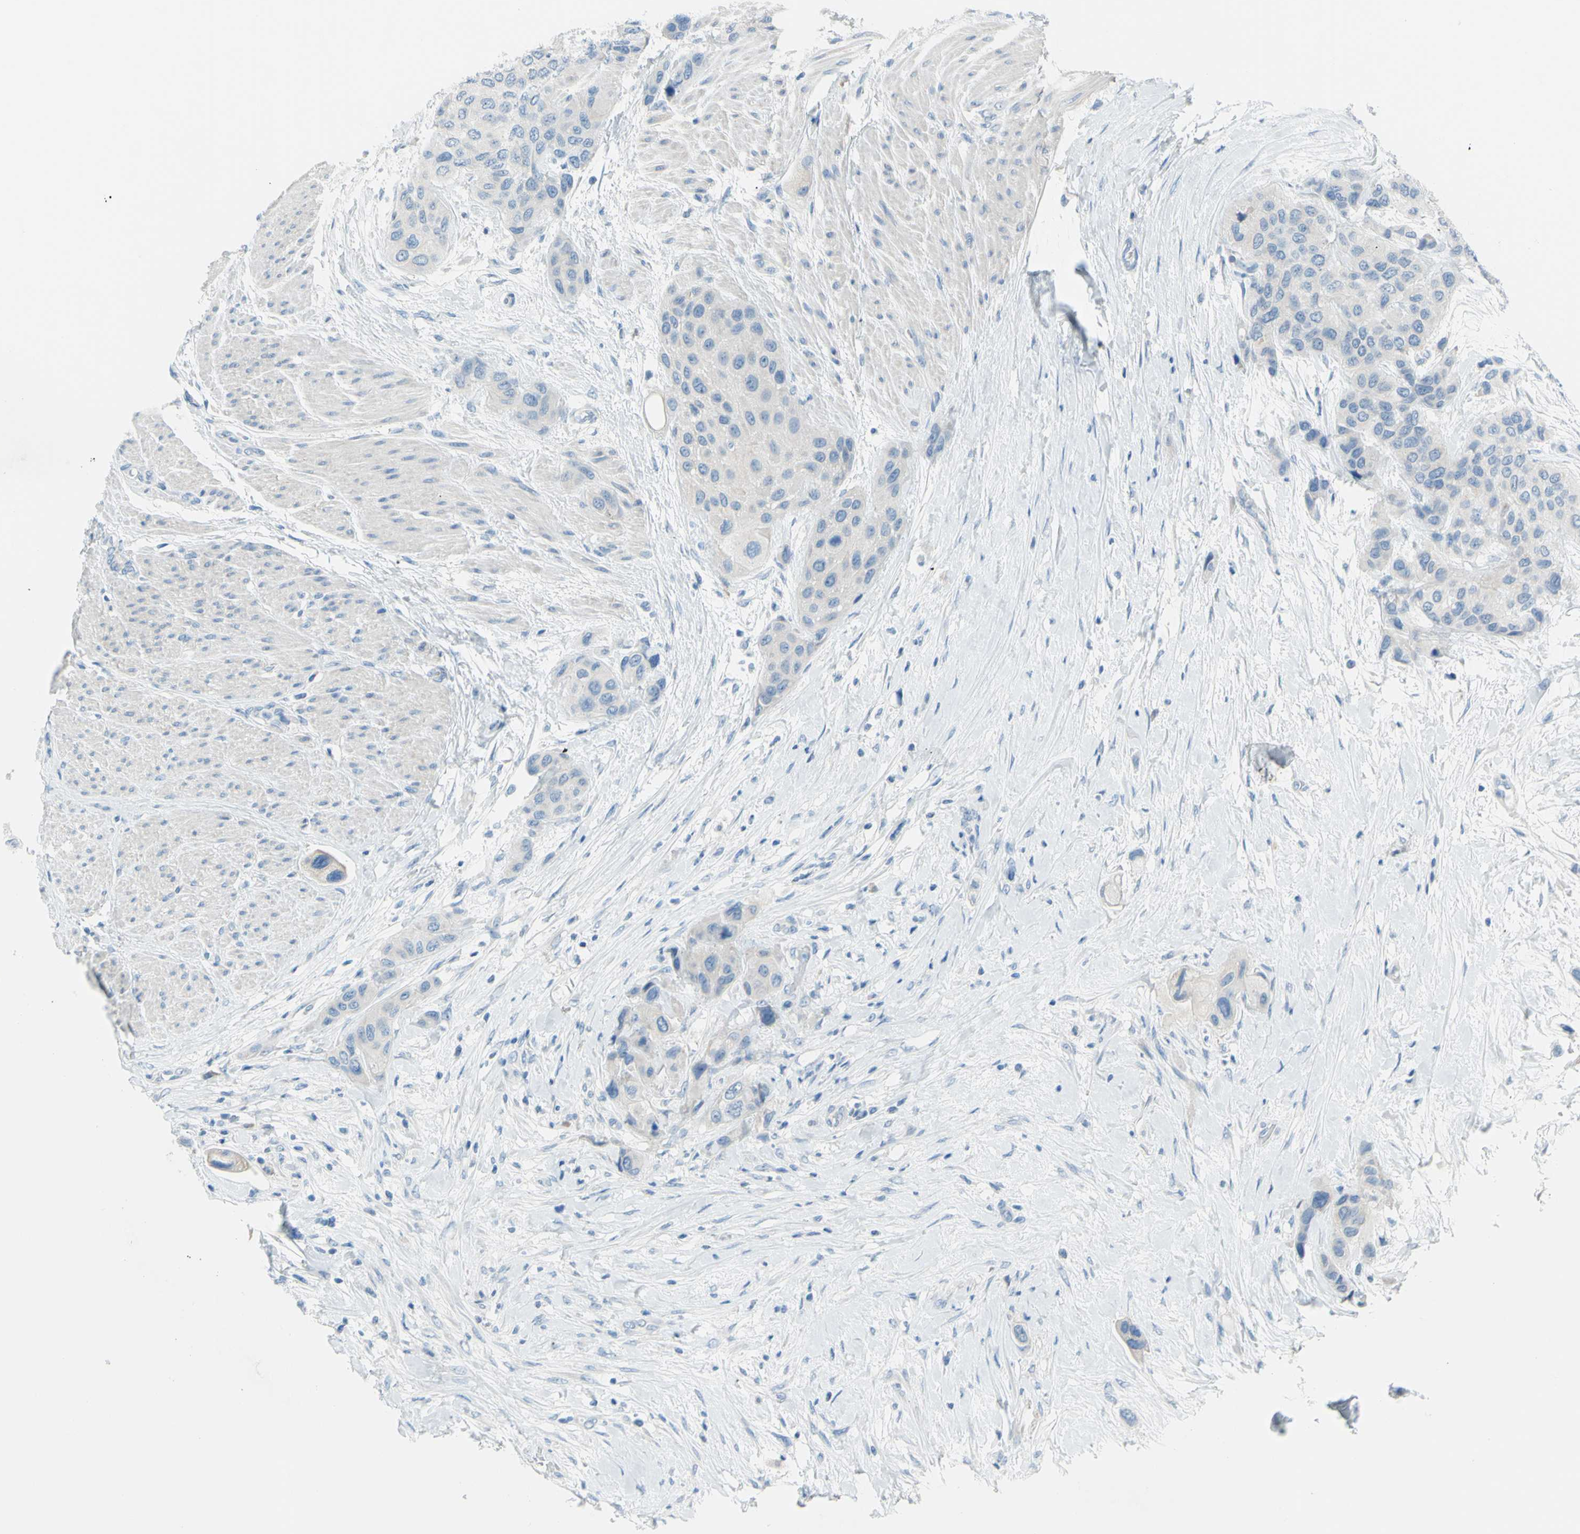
{"staining": {"intensity": "weak", "quantity": "<25%", "location": "cytoplasmic/membranous"}, "tissue": "urothelial cancer", "cell_type": "Tumor cells", "image_type": "cancer", "snomed": [{"axis": "morphology", "description": "Urothelial carcinoma, High grade"}, {"axis": "topography", "description": "Urinary bladder"}], "caption": "High-grade urothelial carcinoma was stained to show a protein in brown. There is no significant expression in tumor cells.", "gene": "SLC1A2", "patient": {"sex": "female", "age": 56}}